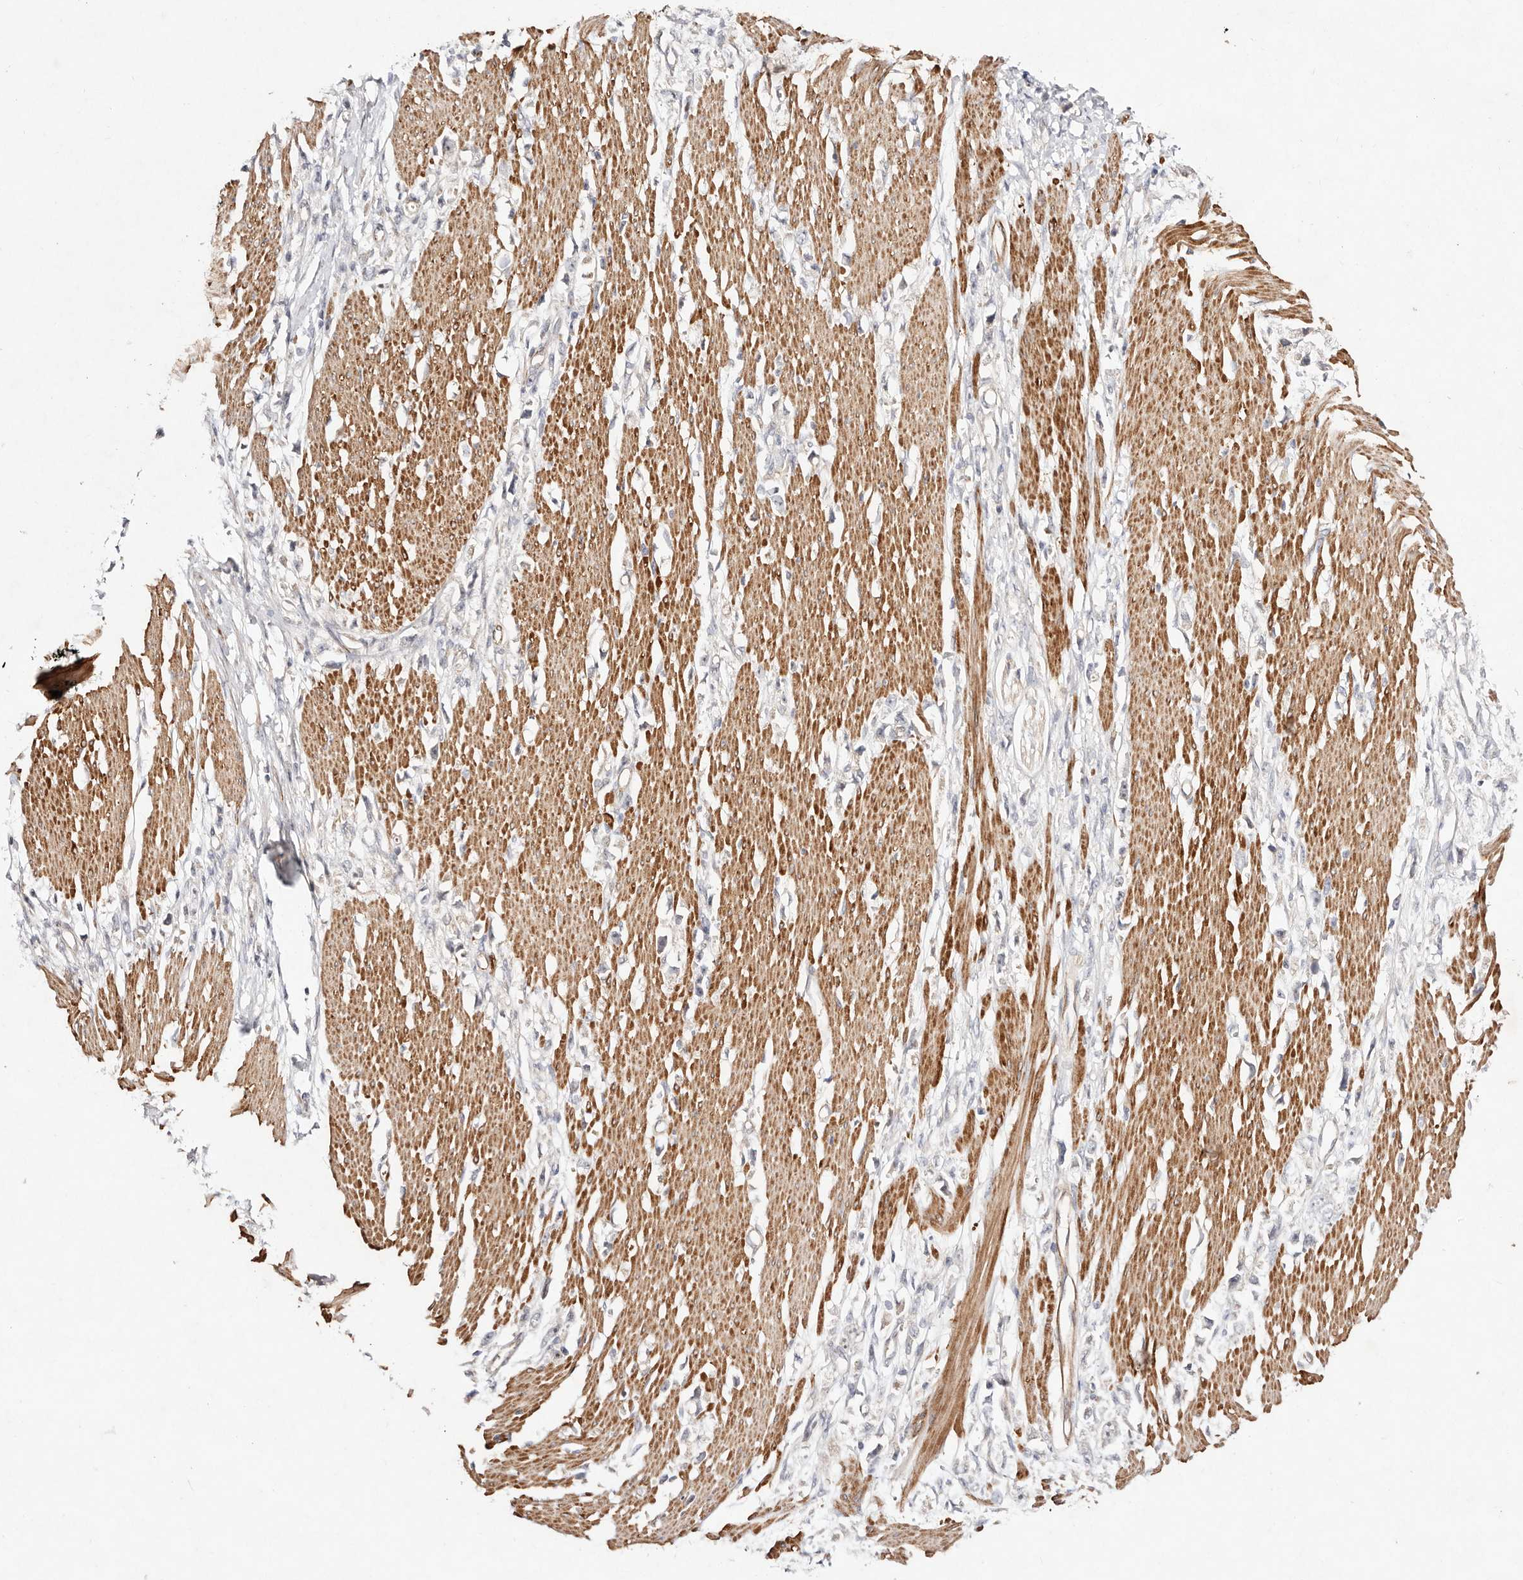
{"staining": {"intensity": "negative", "quantity": "none", "location": "none"}, "tissue": "stomach cancer", "cell_type": "Tumor cells", "image_type": "cancer", "snomed": [{"axis": "morphology", "description": "Adenocarcinoma, NOS"}, {"axis": "topography", "description": "Stomach"}], "caption": "Immunohistochemistry (IHC) micrograph of human stomach cancer (adenocarcinoma) stained for a protein (brown), which displays no positivity in tumor cells.", "gene": "MTMR11", "patient": {"sex": "female", "age": 59}}